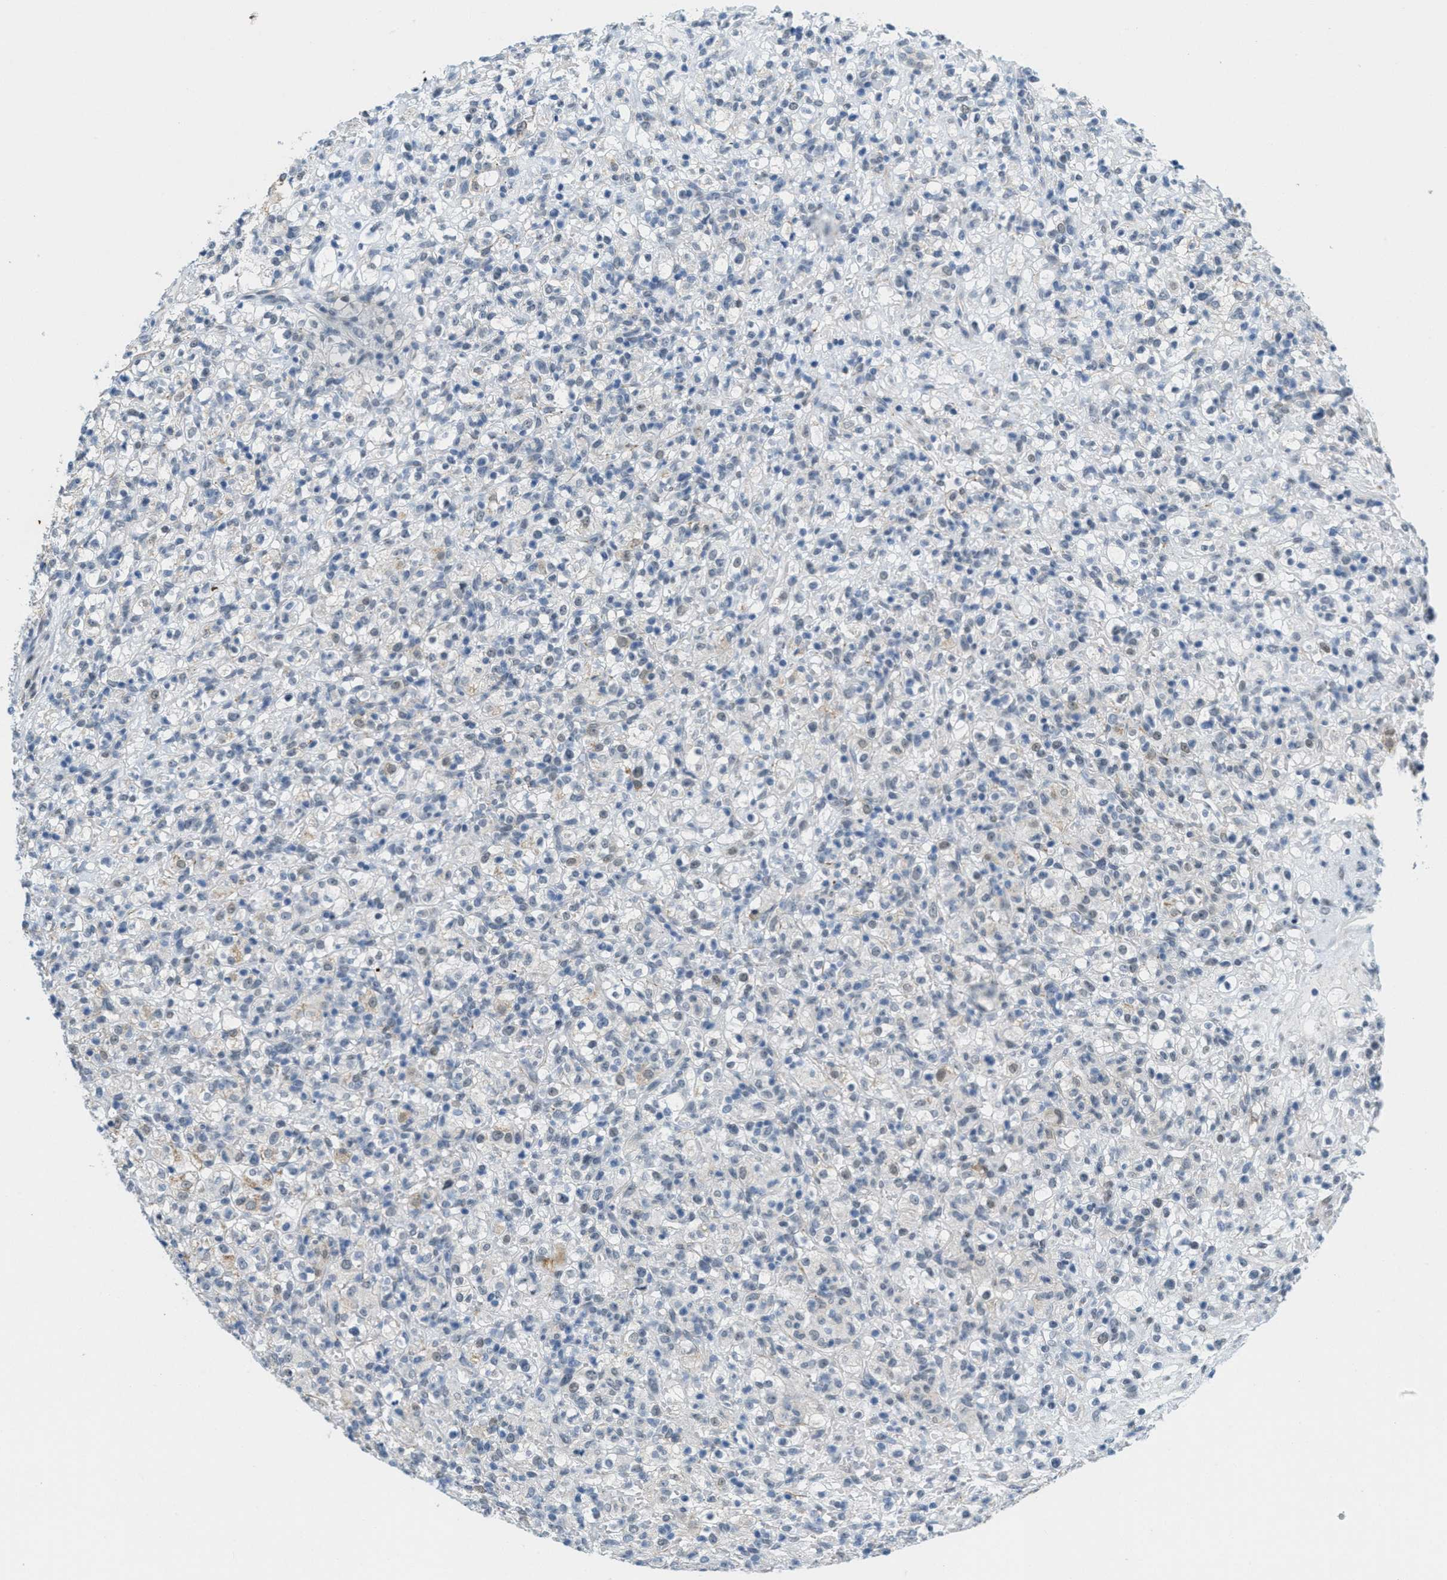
{"staining": {"intensity": "weak", "quantity": "<25%", "location": "nuclear"}, "tissue": "renal cancer", "cell_type": "Tumor cells", "image_type": "cancer", "snomed": [{"axis": "morphology", "description": "Normal tissue, NOS"}, {"axis": "morphology", "description": "Adenocarcinoma, NOS"}, {"axis": "topography", "description": "Kidney"}], "caption": "Micrograph shows no protein positivity in tumor cells of renal cancer tissue.", "gene": "HS3ST2", "patient": {"sex": "female", "age": 72}}